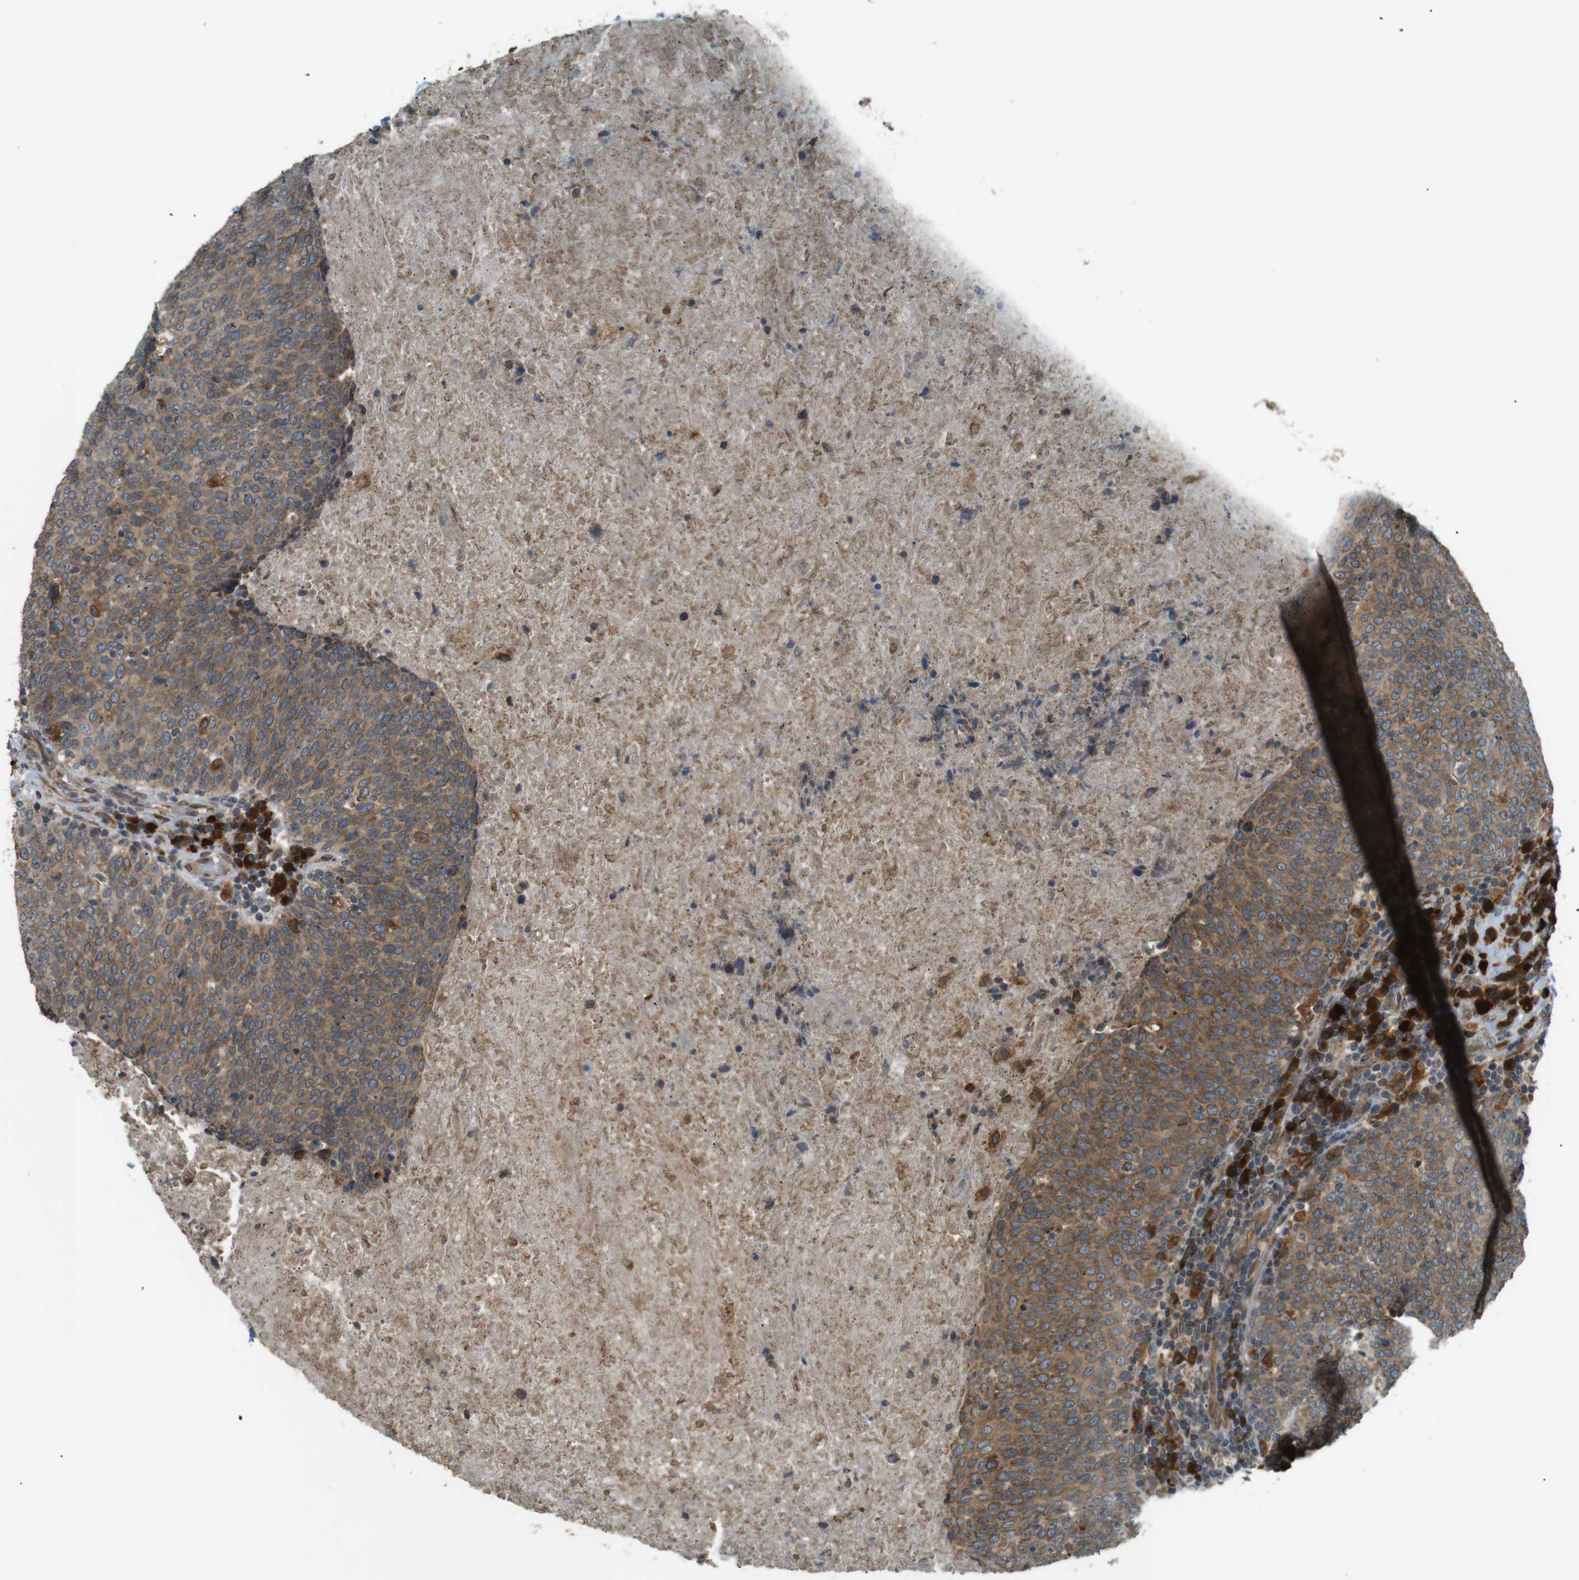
{"staining": {"intensity": "moderate", "quantity": ">75%", "location": "cytoplasmic/membranous"}, "tissue": "head and neck cancer", "cell_type": "Tumor cells", "image_type": "cancer", "snomed": [{"axis": "morphology", "description": "Squamous cell carcinoma, NOS"}, {"axis": "morphology", "description": "Squamous cell carcinoma, metastatic, NOS"}, {"axis": "topography", "description": "Lymph node"}, {"axis": "topography", "description": "Head-Neck"}], "caption": "The micrograph shows staining of head and neck cancer (squamous cell carcinoma), revealing moderate cytoplasmic/membranous protein expression (brown color) within tumor cells. (Brightfield microscopy of DAB IHC at high magnification).", "gene": "TMED4", "patient": {"sex": "male", "age": 62}}